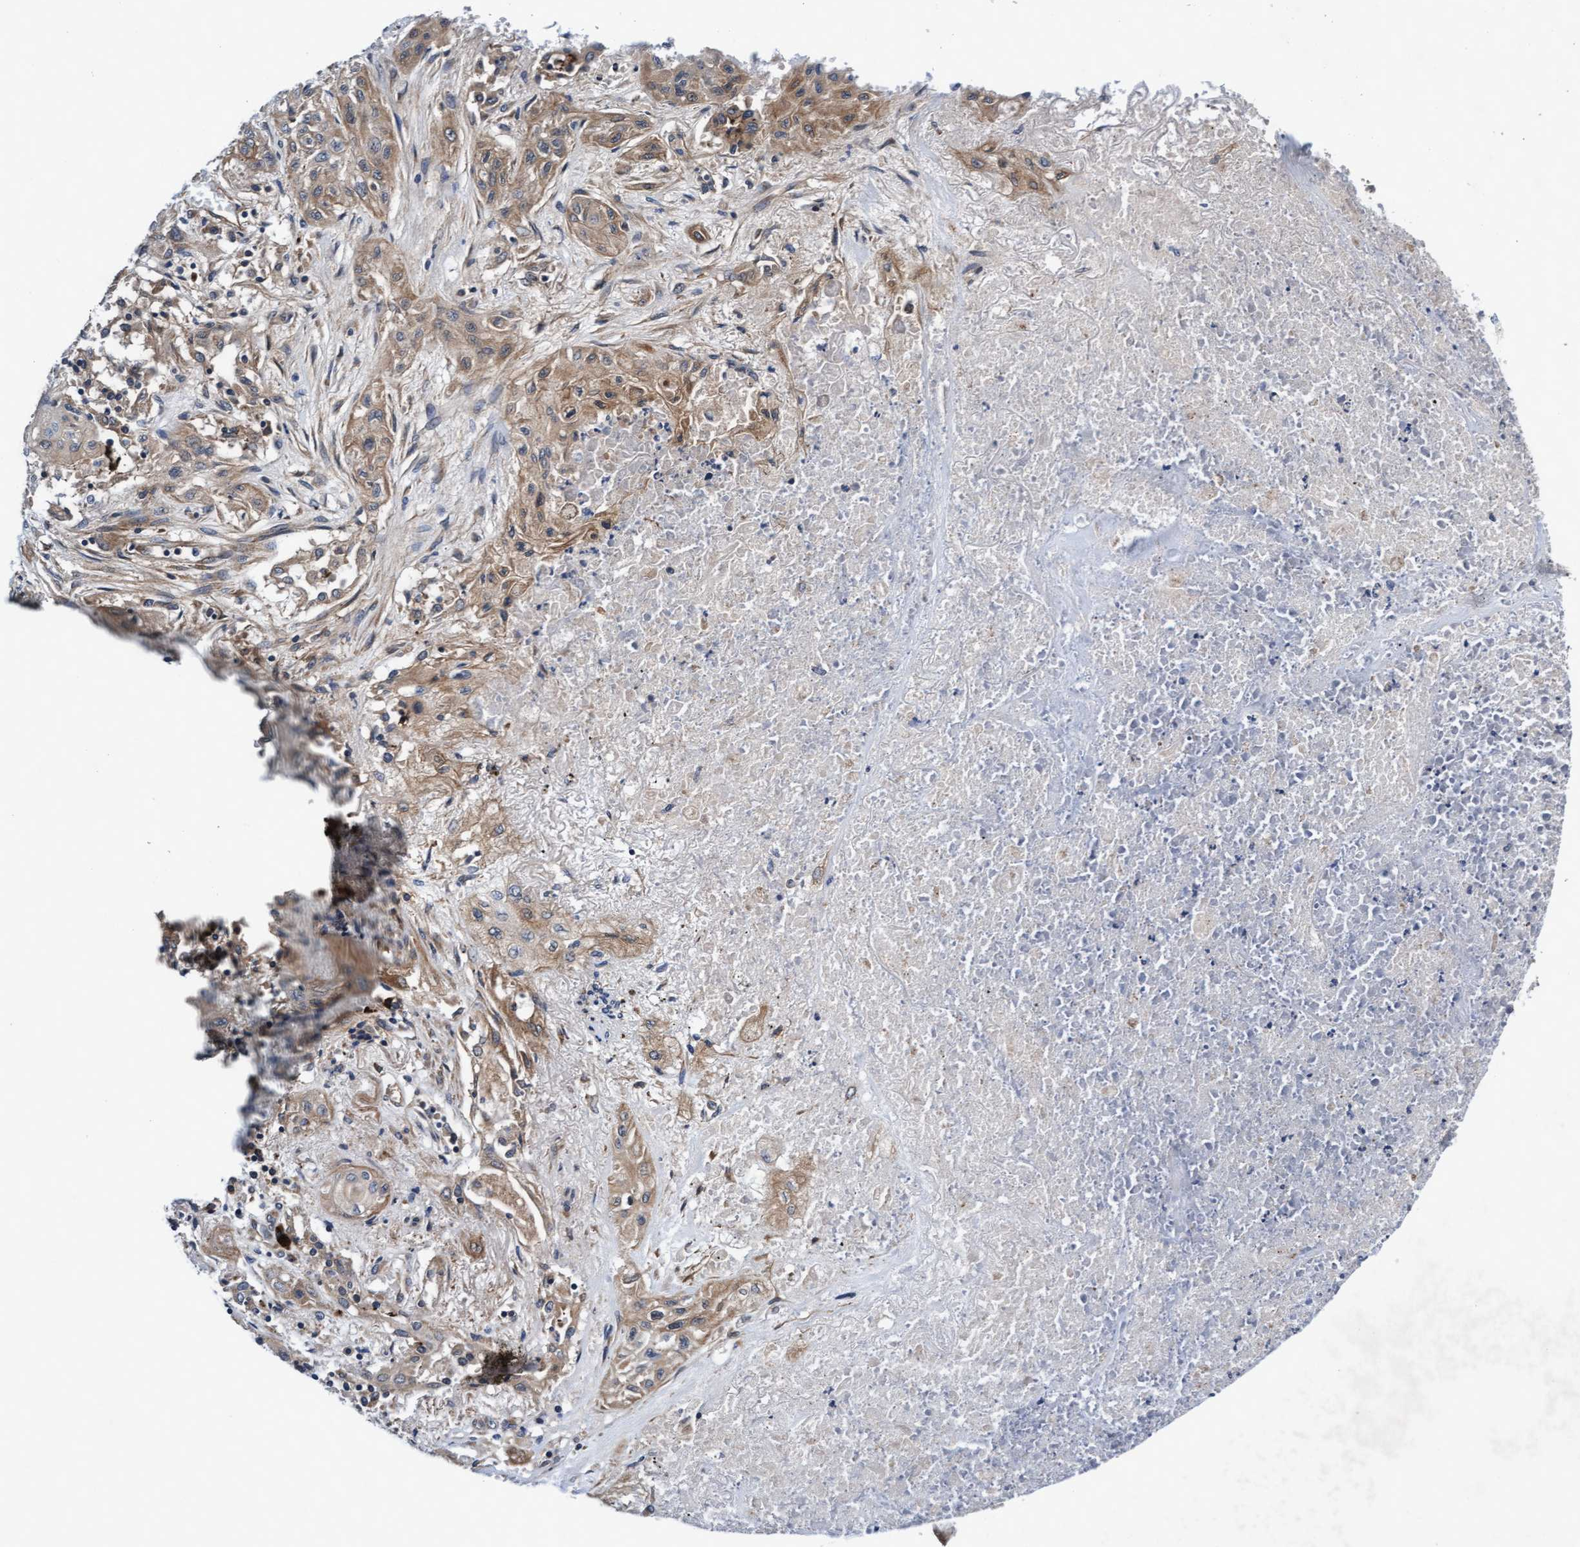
{"staining": {"intensity": "weak", "quantity": "25%-75%", "location": "cytoplasmic/membranous"}, "tissue": "lung cancer", "cell_type": "Tumor cells", "image_type": "cancer", "snomed": [{"axis": "morphology", "description": "Squamous cell carcinoma, NOS"}, {"axis": "topography", "description": "Lung"}], "caption": "Immunohistochemical staining of squamous cell carcinoma (lung) demonstrates weak cytoplasmic/membranous protein positivity in about 25%-75% of tumor cells.", "gene": "EFCAB13", "patient": {"sex": "female", "age": 47}}